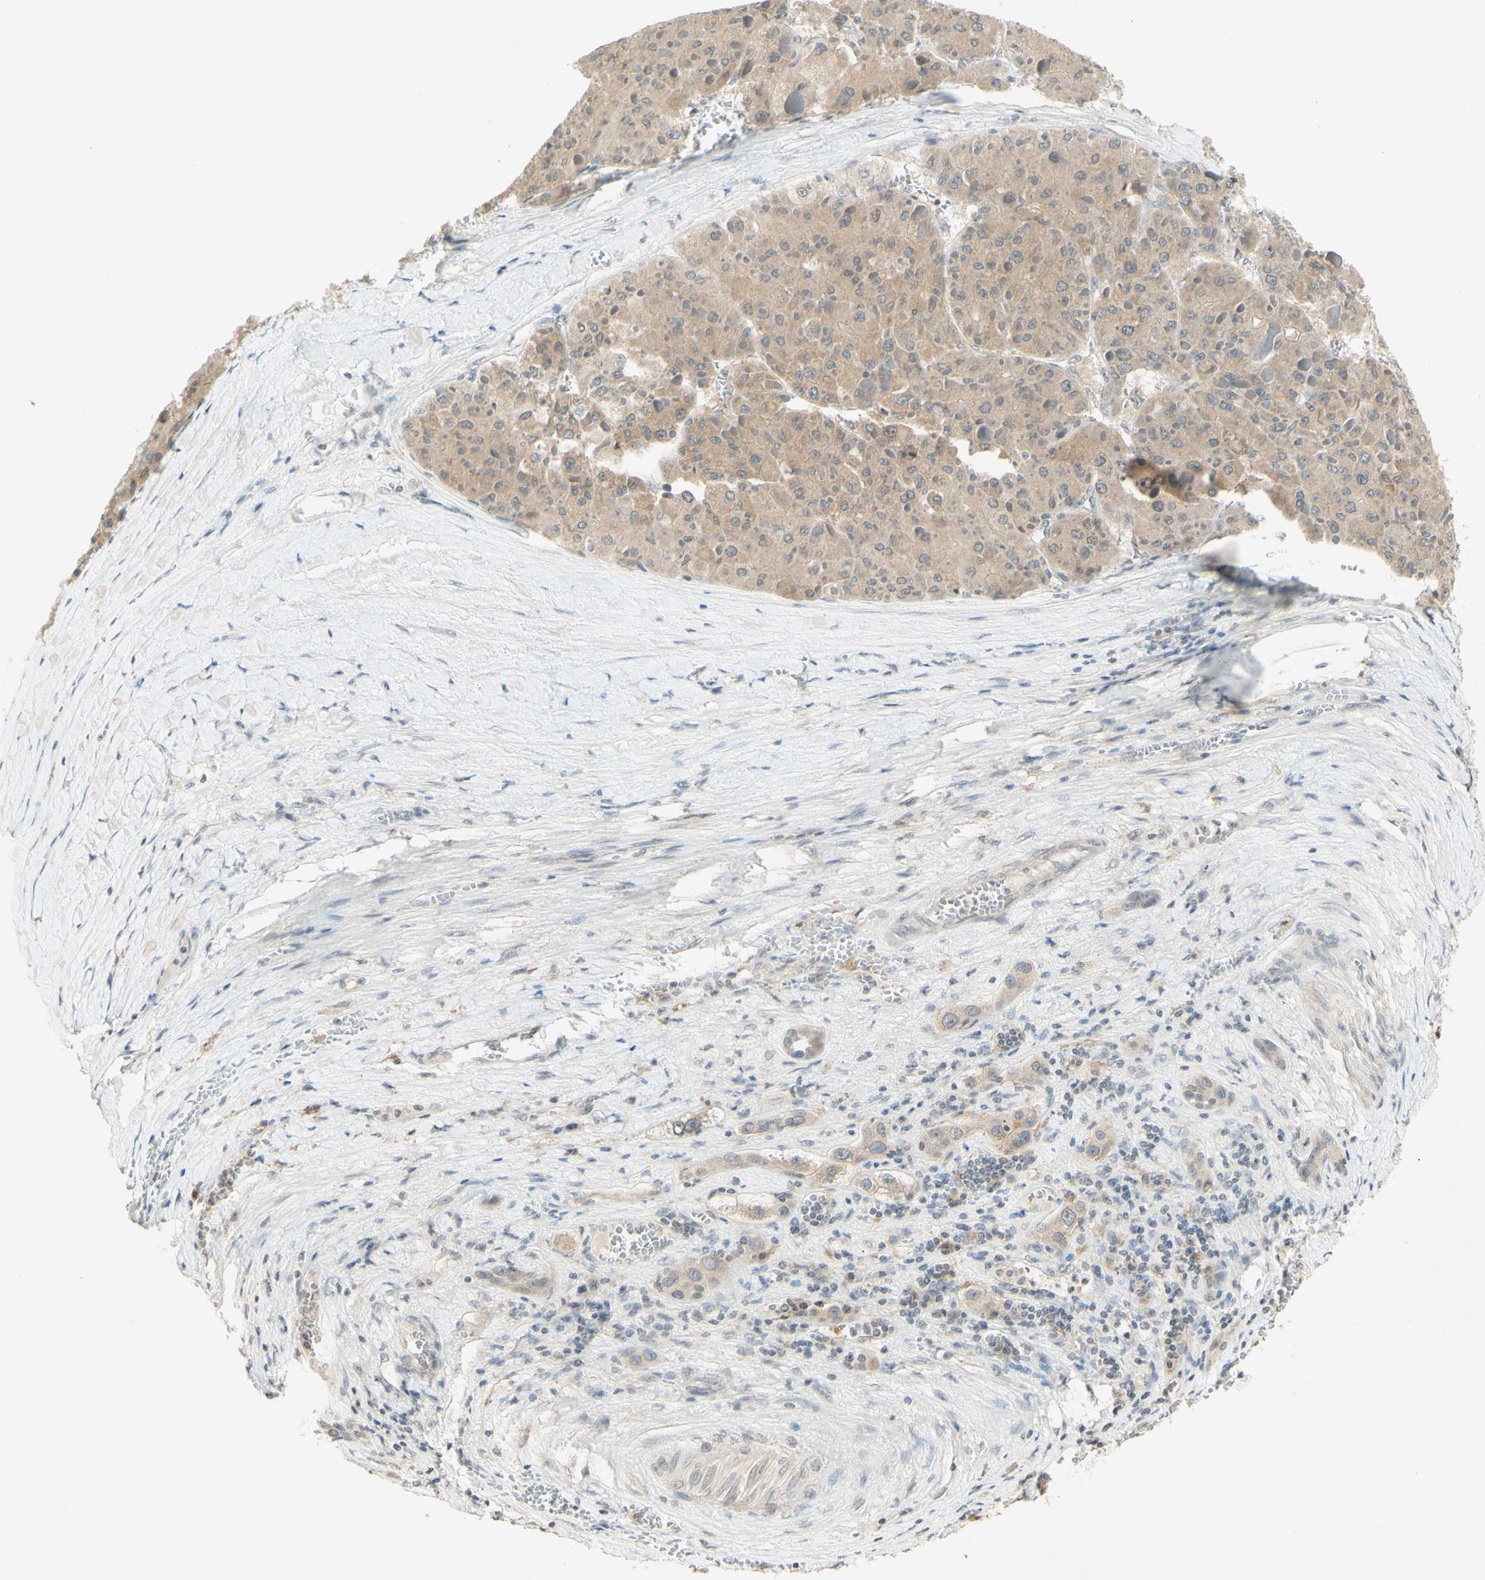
{"staining": {"intensity": "weak", "quantity": ">75%", "location": "cytoplasmic/membranous"}, "tissue": "liver cancer", "cell_type": "Tumor cells", "image_type": "cancer", "snomed": [{"axis": "morphology", "description": "Carcinoma, Hepatocellular, NOS"}, {"axis": "topography", "description": "Liver"}], "caption": "Tumor cells display weak cytoplasmic/membranous expression in about >75% of cells in hepatocellular carcinoma (liver). The protein is shown in brown color, while the nuclei are stained blue.", "gene": "GLI1", "patient": {"sex": "female", "age": 73}}